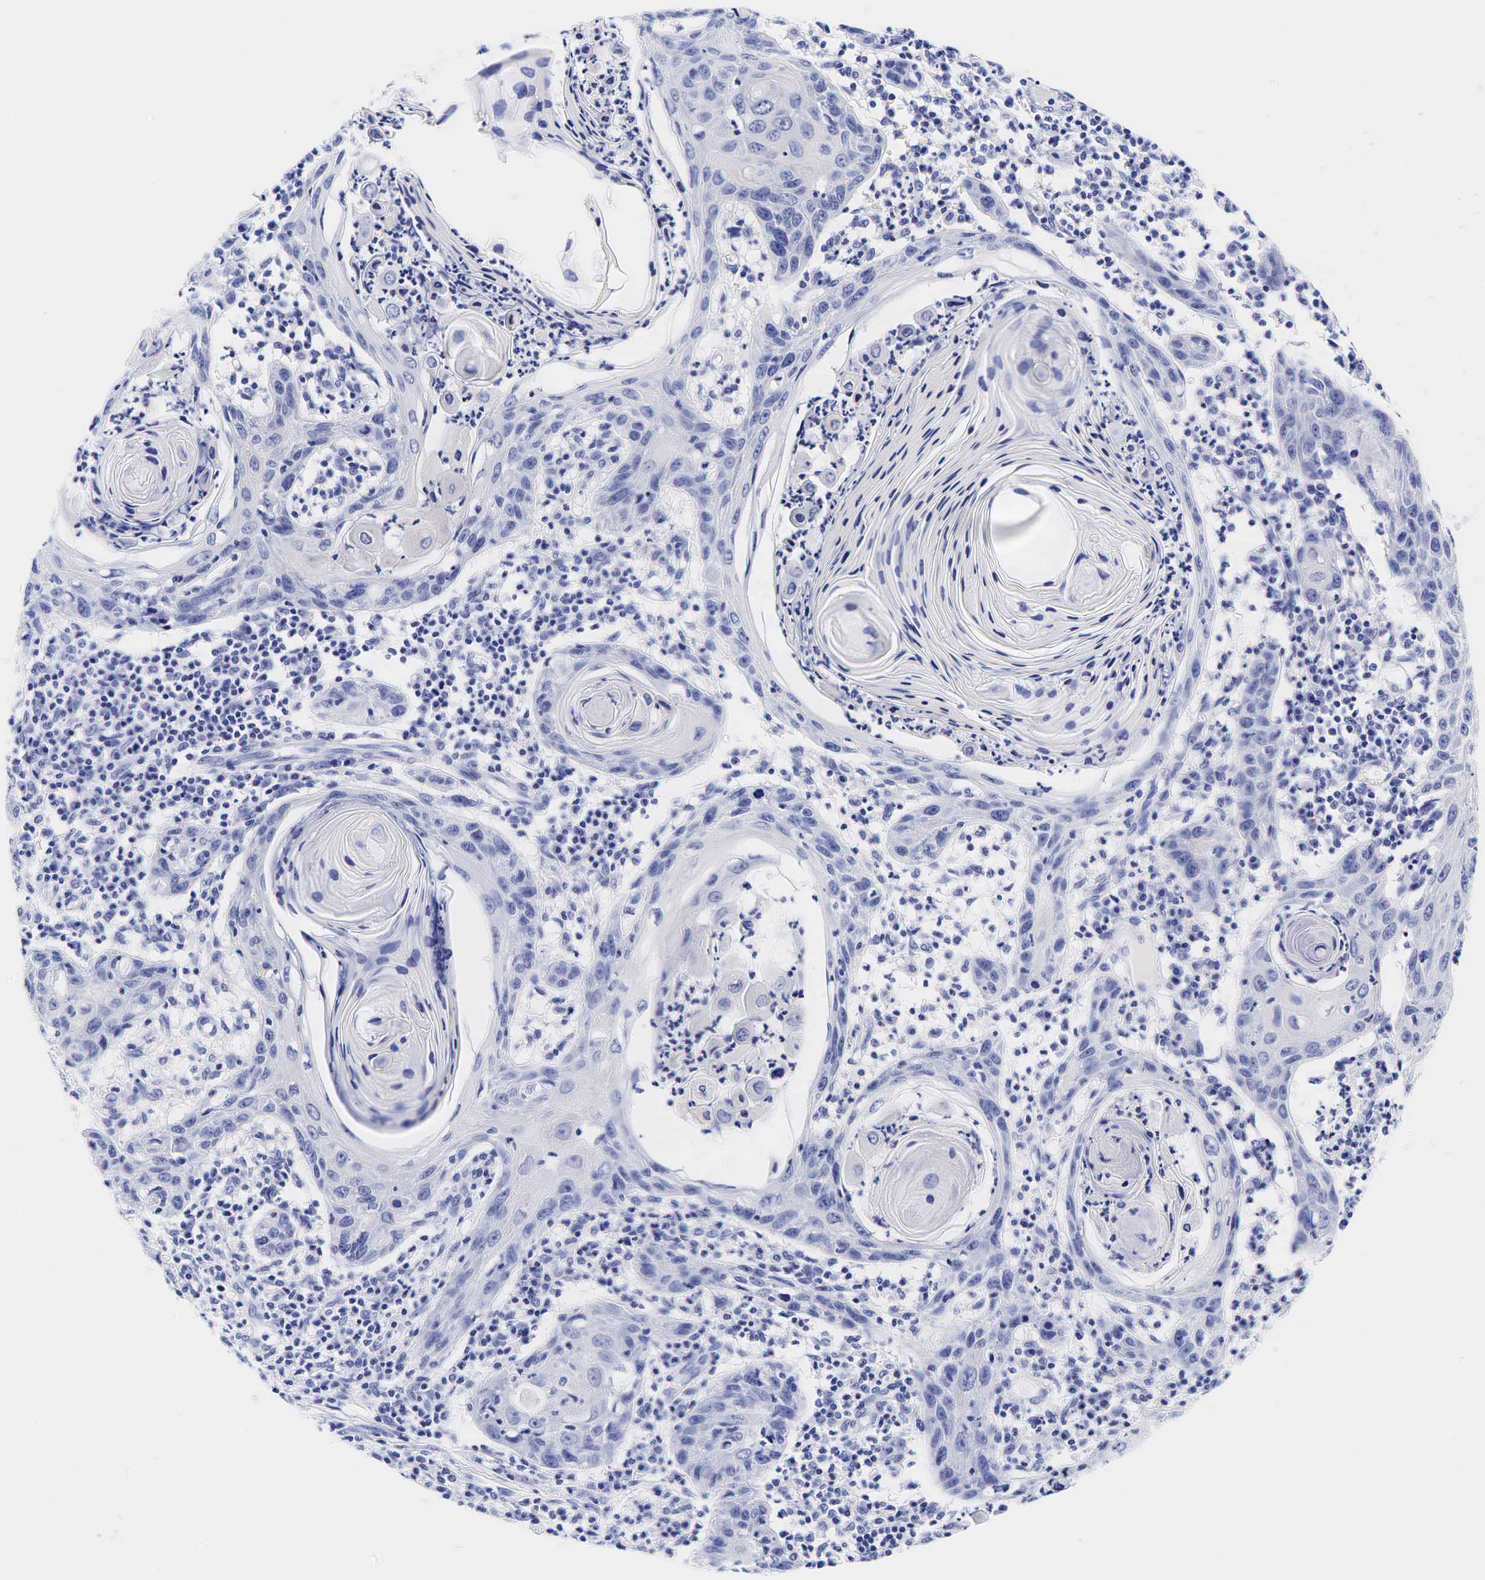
{"staining": {"intensity": "negative", "quantity": "none", "location": "none"}, "tissue": "skin cancer", "cell_type": "Tumor cells", "image_type": "cancer", "snomed": [{"axis": "morphology", "description": "Squamous cell carcinoma, NOS"}, {"axis": "topography", "description": "Skin"}], "caption": "An IHC photomicrograph of skin cancer (squamous cell carcinoma) is shown. There is no staining in tumor cells of skin cancer (squamous cell carcinoma).", "gene": "GCG", "patient": {"sex": "female", "age": 74}}